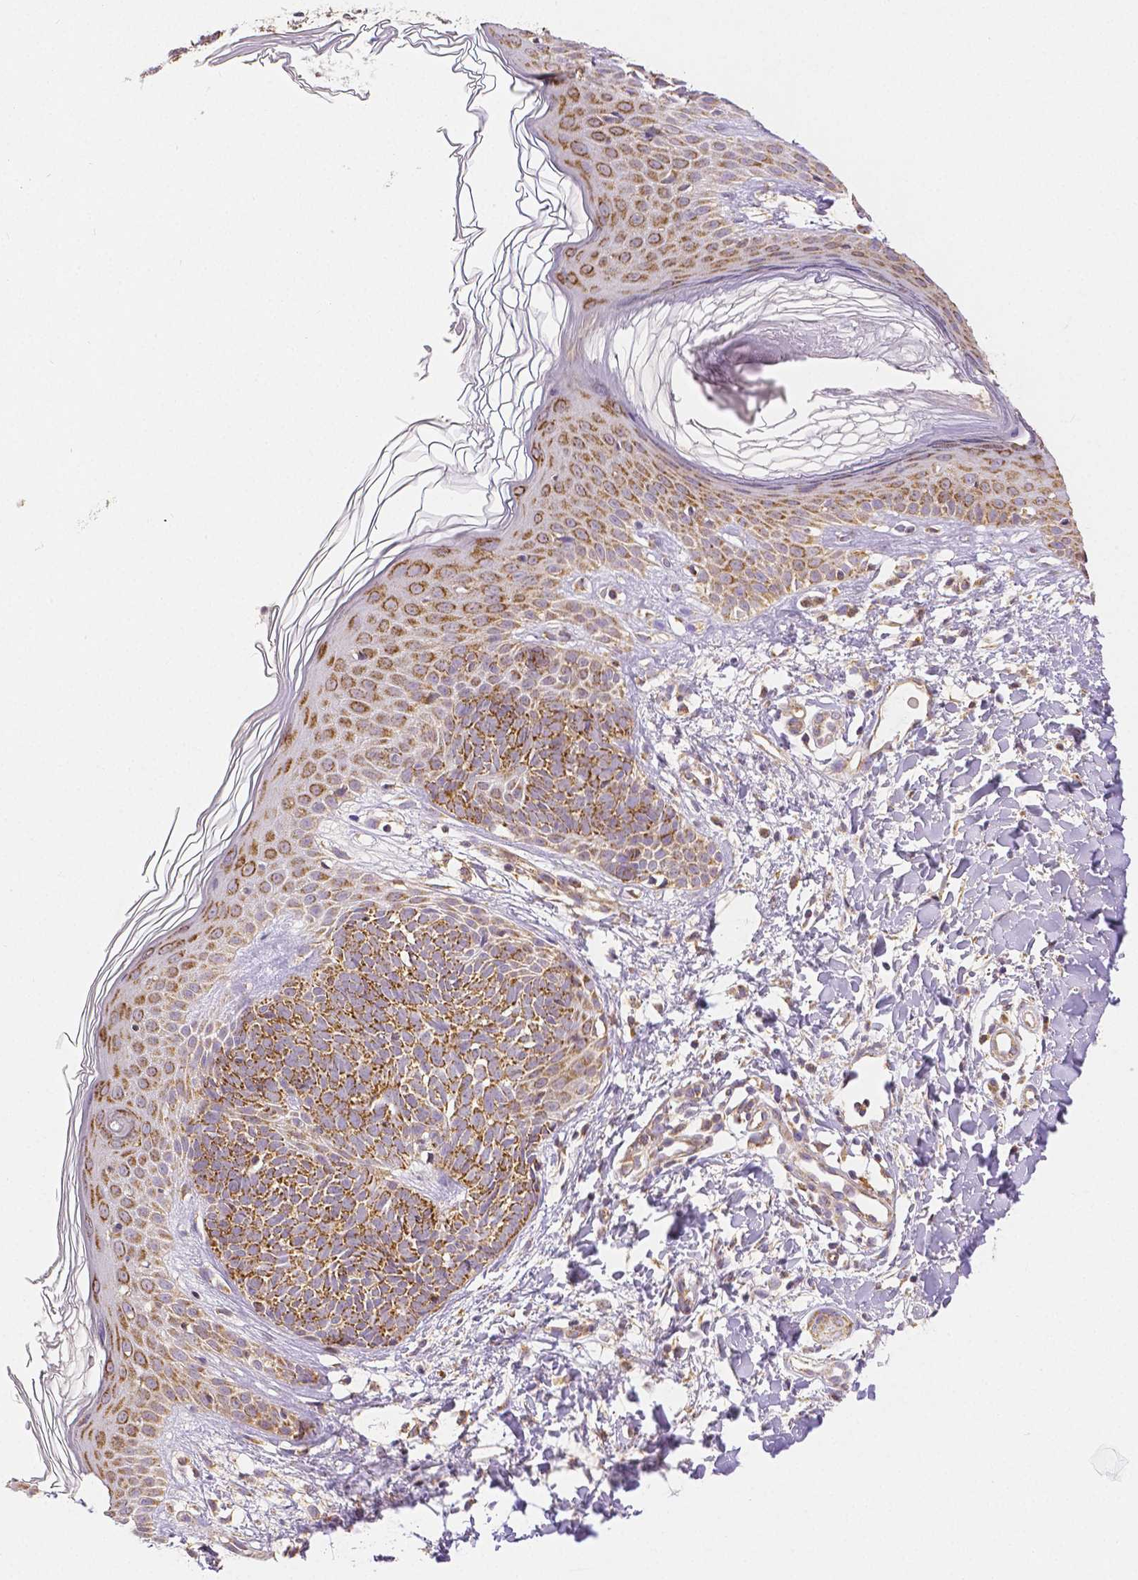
{"staining": {"intensity": "strong", "quantity": ">75%", "location": "cytoplasmic/membranous"}, "tissue": "skin cancer", "cell_type": "Tumor cells", "image_type": "cancer", "snomed": [{"axis": "morphology", "description": "Basal cell carcinoma"}, {"axis": "topography", "description": "Skin"}], "caption": "Strong cytoplasmic/membranous positivity for a protein is appreciated in approximately >75% of tumor cells of skin cancer (basal cell carcinoma) using immunohistochemistry.", "gene": "RHOT1", "patient": {"sex": "female", "age": 51}}